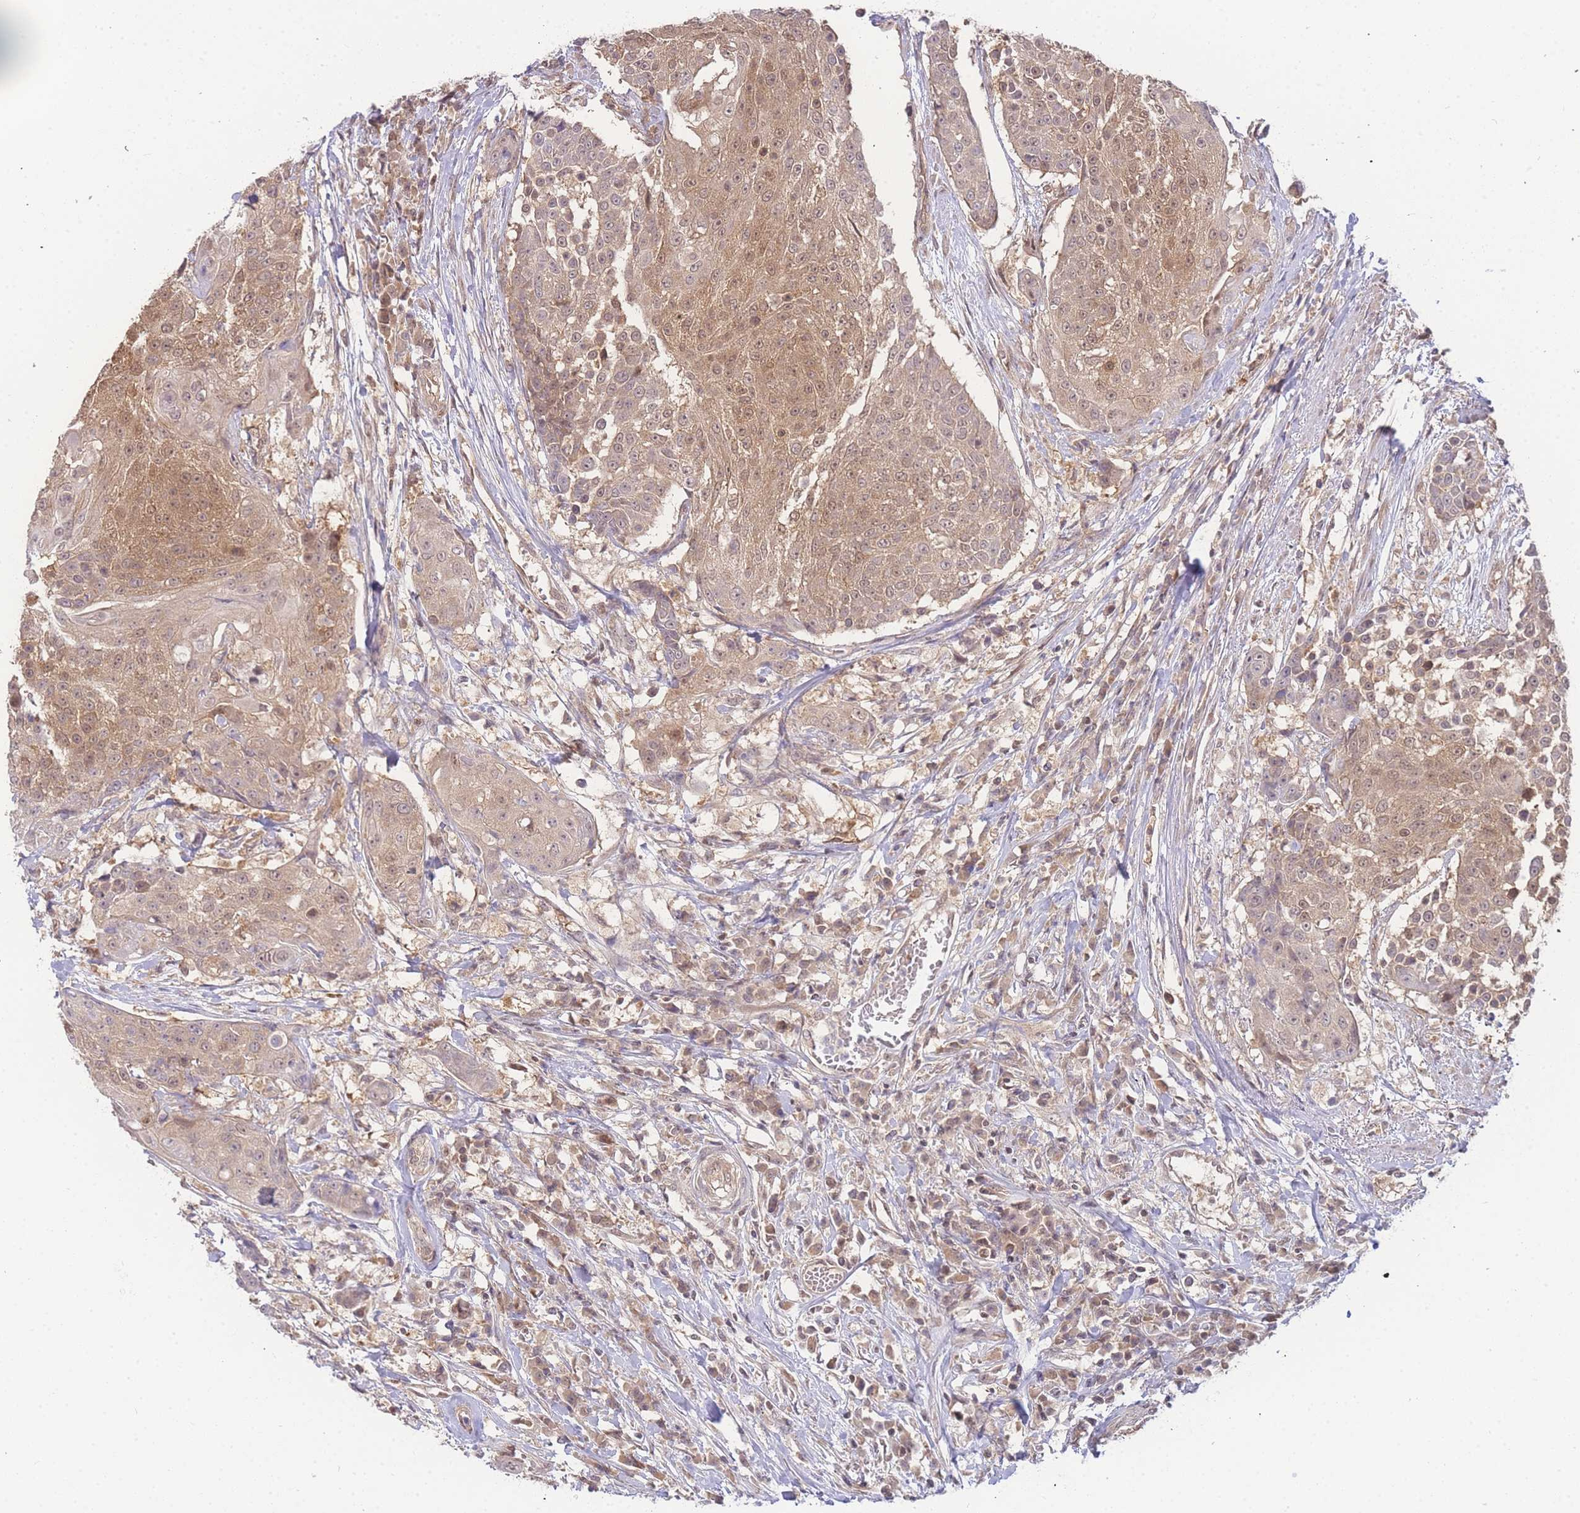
{"staining": {"intensity": "moderate", "quantity": "25%-75%", "location": "cytoplasmic/membranous"}, "tissue": "urothelial cancer", "cell_type": "Tumor cells", "image_type": "cancer", "snomed": [{"axis": "morphology", "description": "Urothelial carcinoma, High grade"}, {"axis": "topography", "description": "Urinary bladder"}], "caption": "Urothelial cancer stained with a protein marker exhibits moderate staining in tumor cells.", "gene": "KIAA1191", "patient": {"sex": "female", "age": 63}}